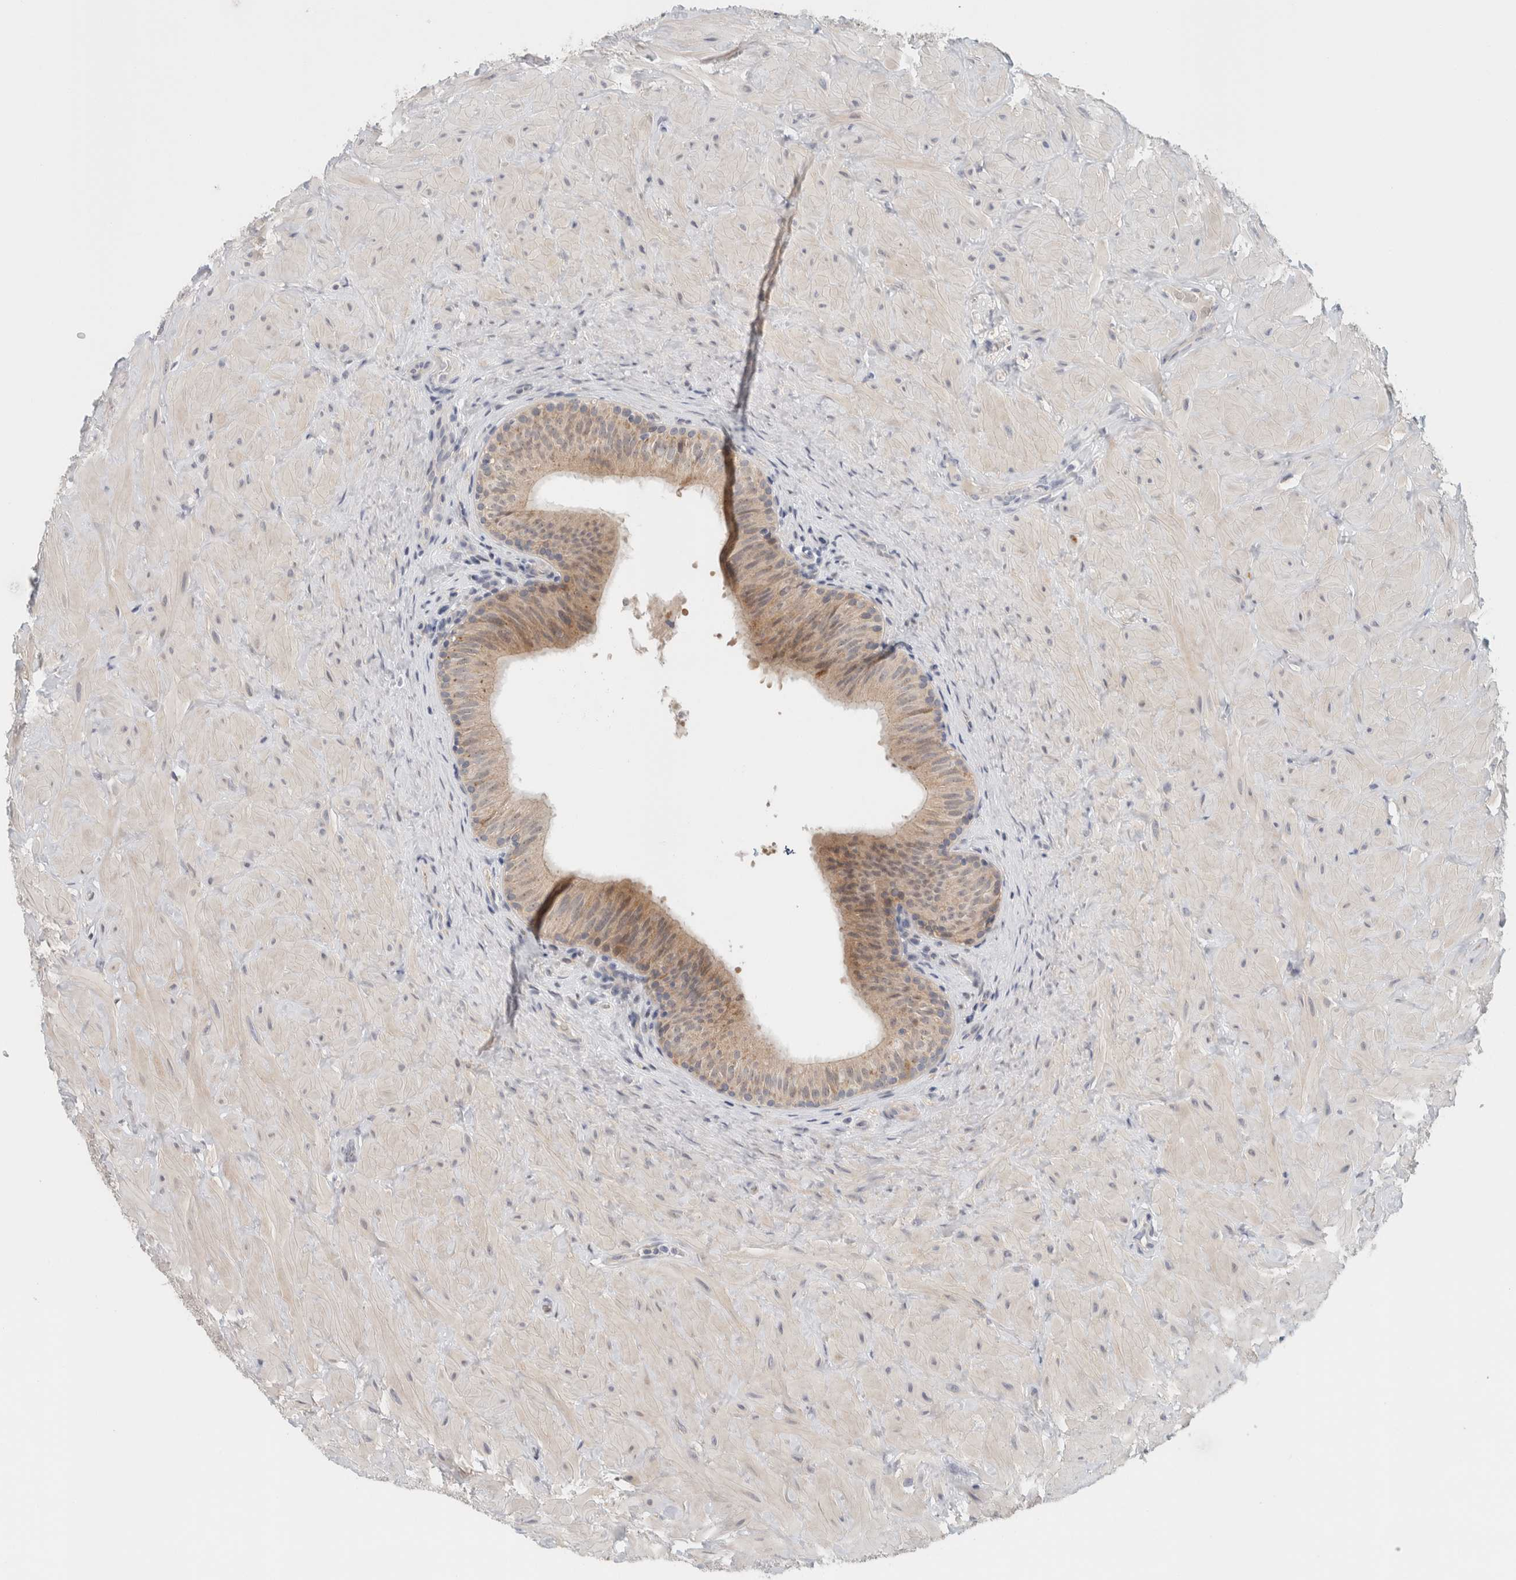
{"staining": {"intensity": "weak", "quantity": ">75%", "location": "cytoplasmic/membranous"}, "tissue": "epididymis", "cell_type": "Glandular cells", "image_type": "normal", "snomed": [{"axis": "morphology", "description": "Normal tissue, NOS"}, {"axis": "topography", "description": "Soft tissue"}, {"axis": "topography", "description": "Epididymis"}], "caption": "Human epididymis stained for a protein (brown) demonstrates weak cytoplasmic/membranous positive staining in about >75% of glandular cells.", "gene": "CRAT", "patient": {"sex": "male", "age": 26}}